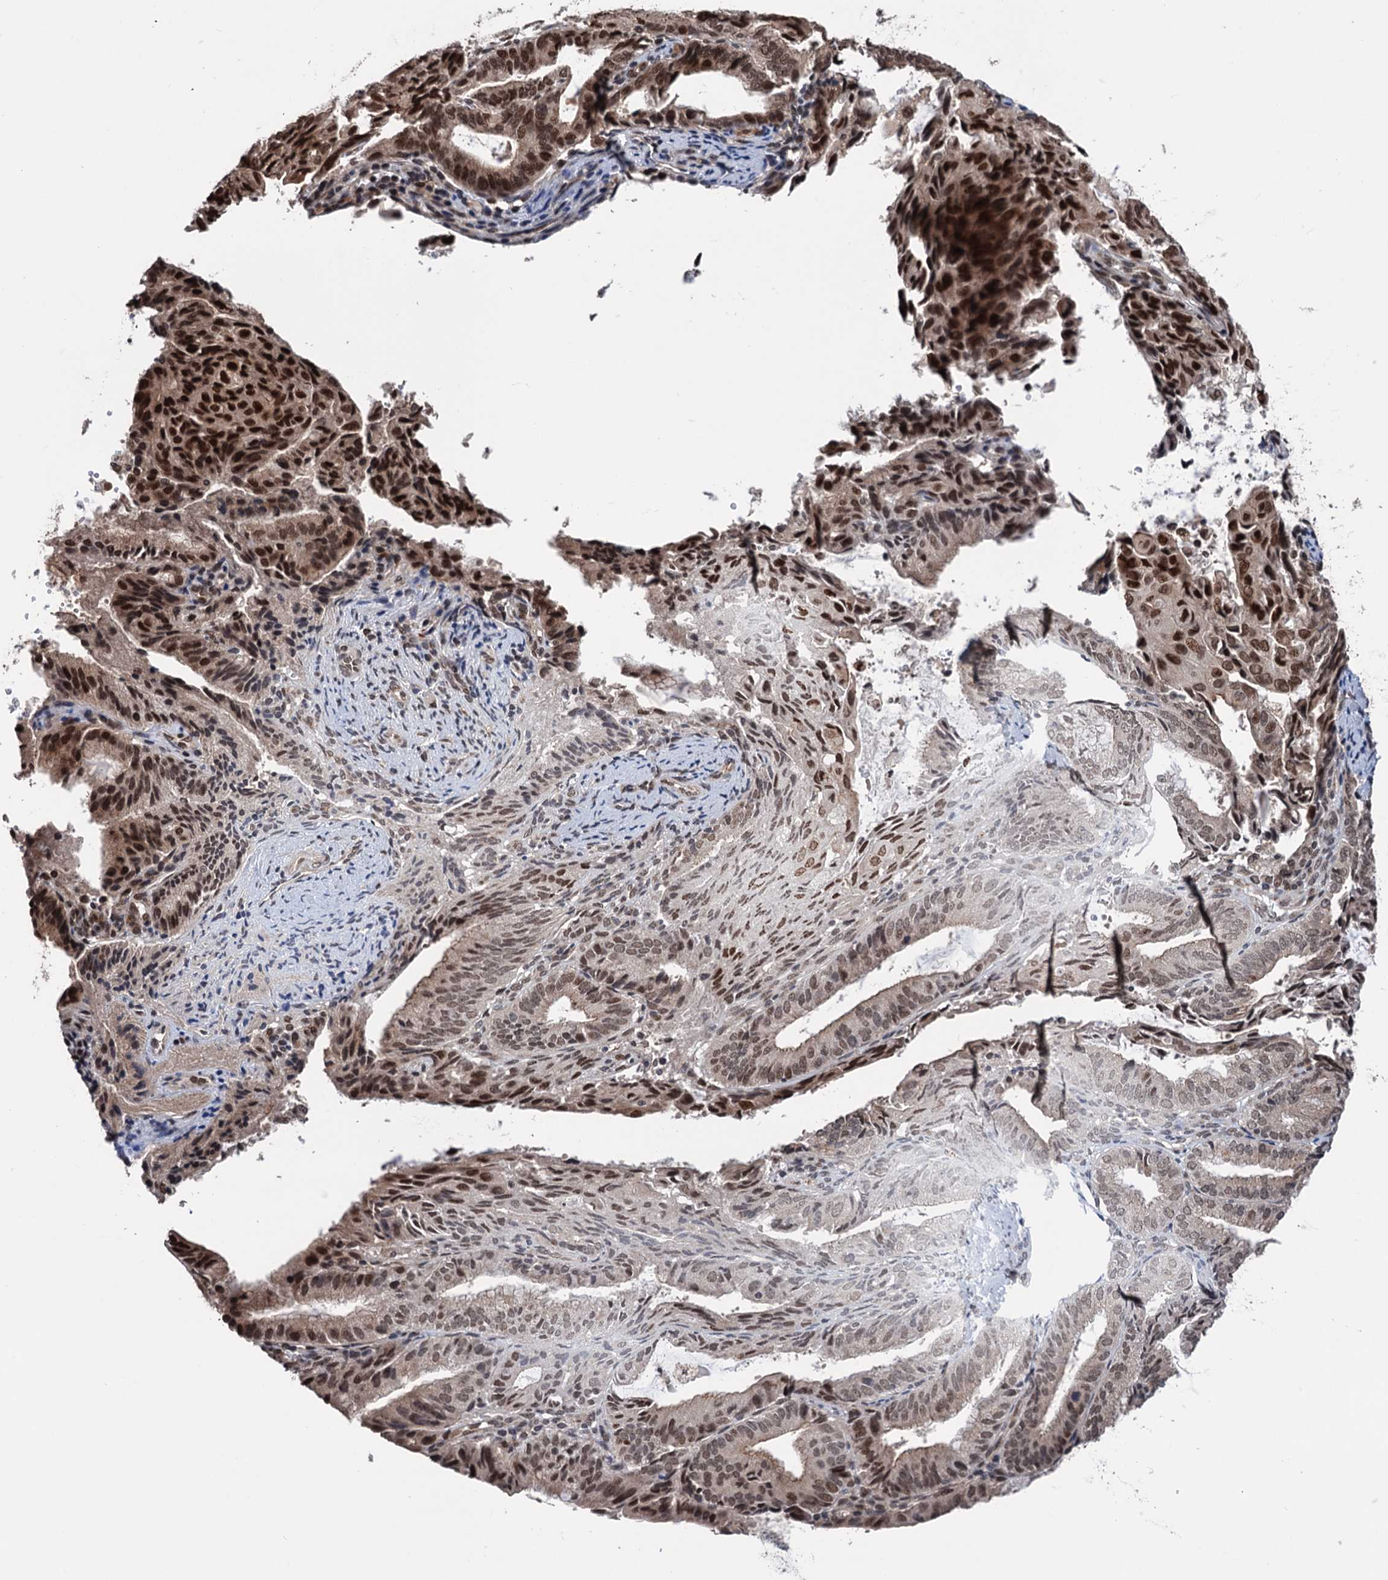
{"staining": {"intensity": "strong", "quantity": "25%-75%", "location": "nuclear"}, "tissue": "endometrial cancer", "cell_type": "Tumor cells", "image_type": "cancer", "snomed": [{"axis": "morphology", "description": "Adenocarcinoma, NOS"}, {"axis": "topography", "description": "Endometrium"}], "caption": "Human endometrial cancer (adenocarcinoma) stained with a brown dye reveals strong nuclear positive expression in approximately 25%-75% of tumor cells.", "gene": "RASSF4", "patient": {"sex": "female", "age": 49}}